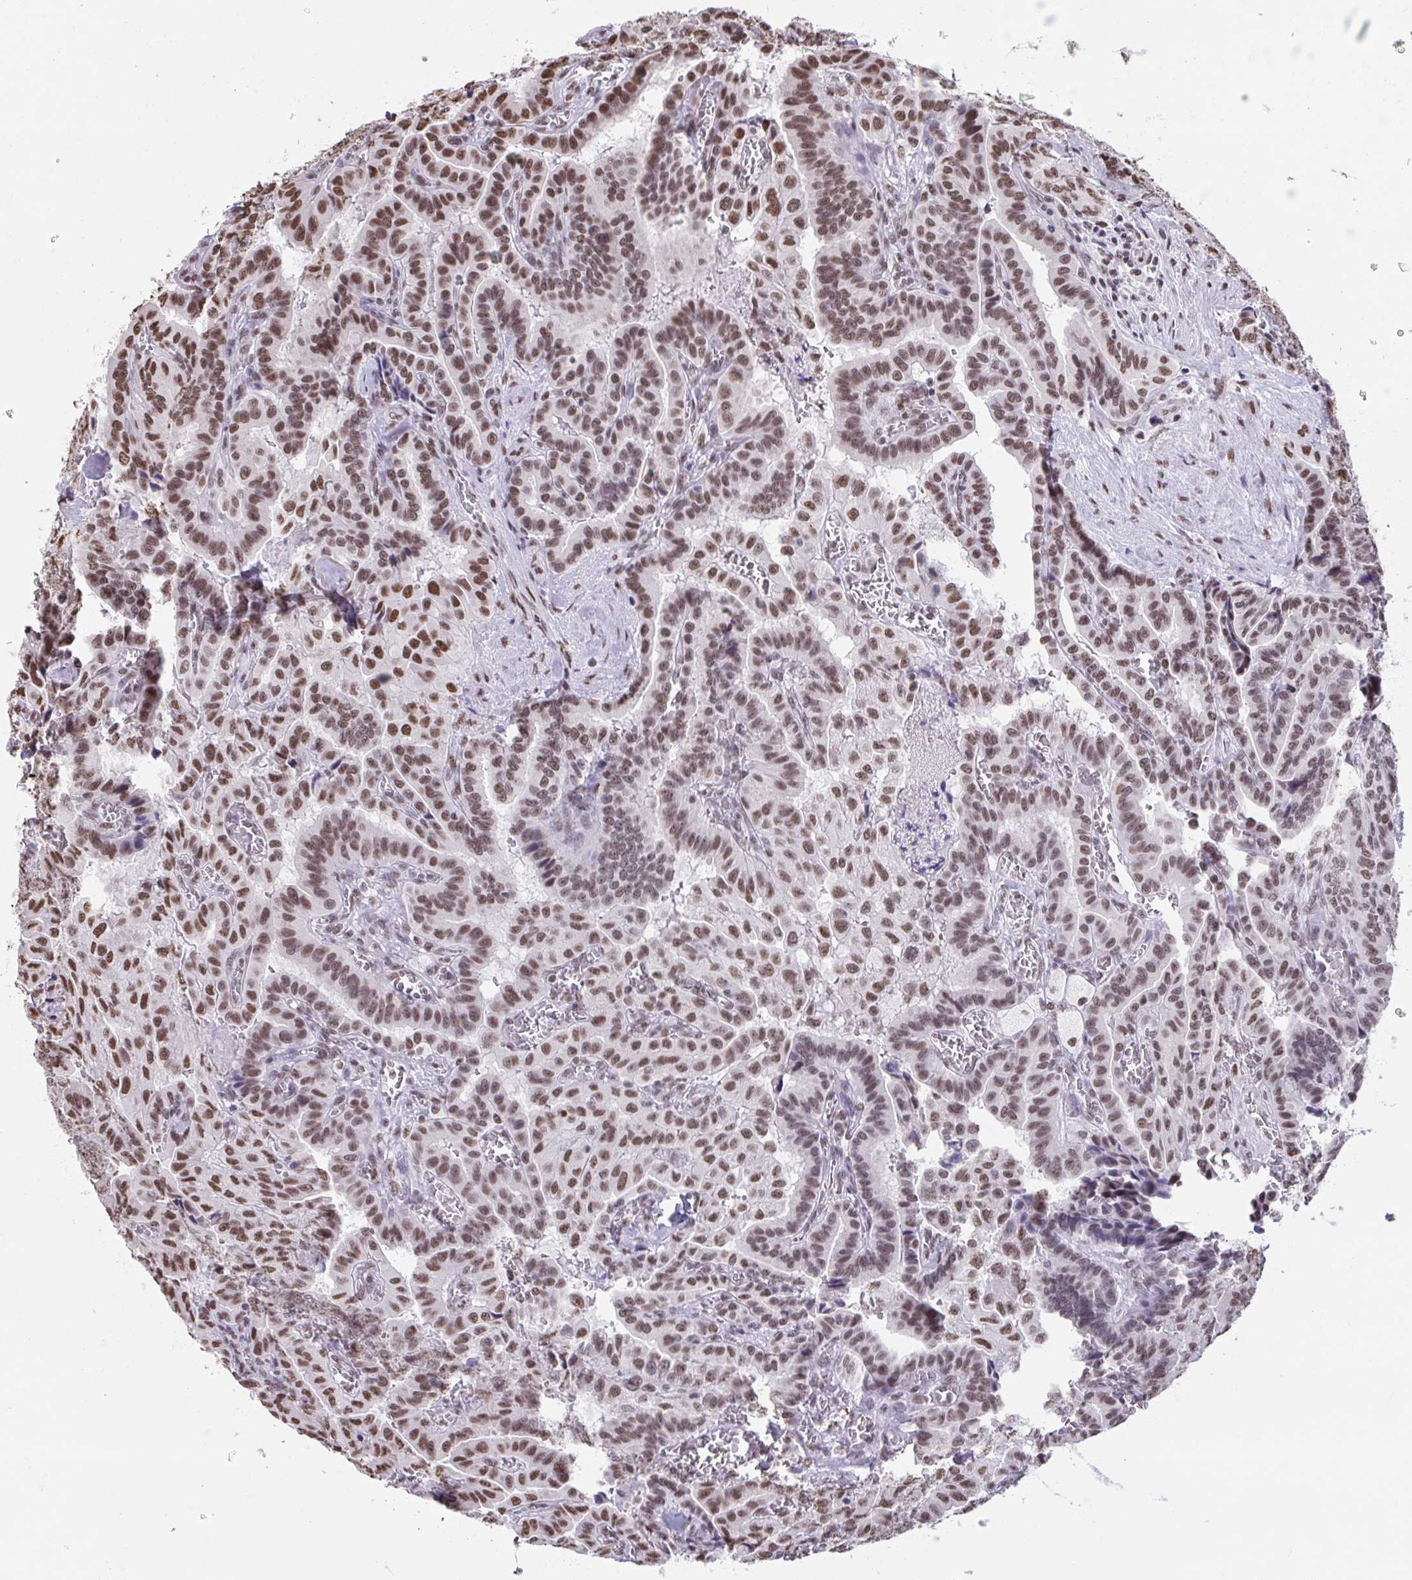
{"staining": {"intensity": "moderate", "quantity": ">75%", "location": "nuclear"}, "tissue": "thyroid cancer", "cell_type": "Tumor cells", "image_type": "cancer", "snomed": [{"axis": "morphology", "description": "Papillary adenocarcinoma, NOS"}, {"axis": "morphology", "description": "Papillary adenoma metastatic"}, {"axis": "topography", "description": "Thyroid gland"}], "caption": "Immunohistochemical staining of human thyroid papillary adenocarcinoma shows moderate nuclear protein expression in about >75% of tumor cells.", "gene": "HNRNPDL", "patient": {"sex": "male", "age": 87}}